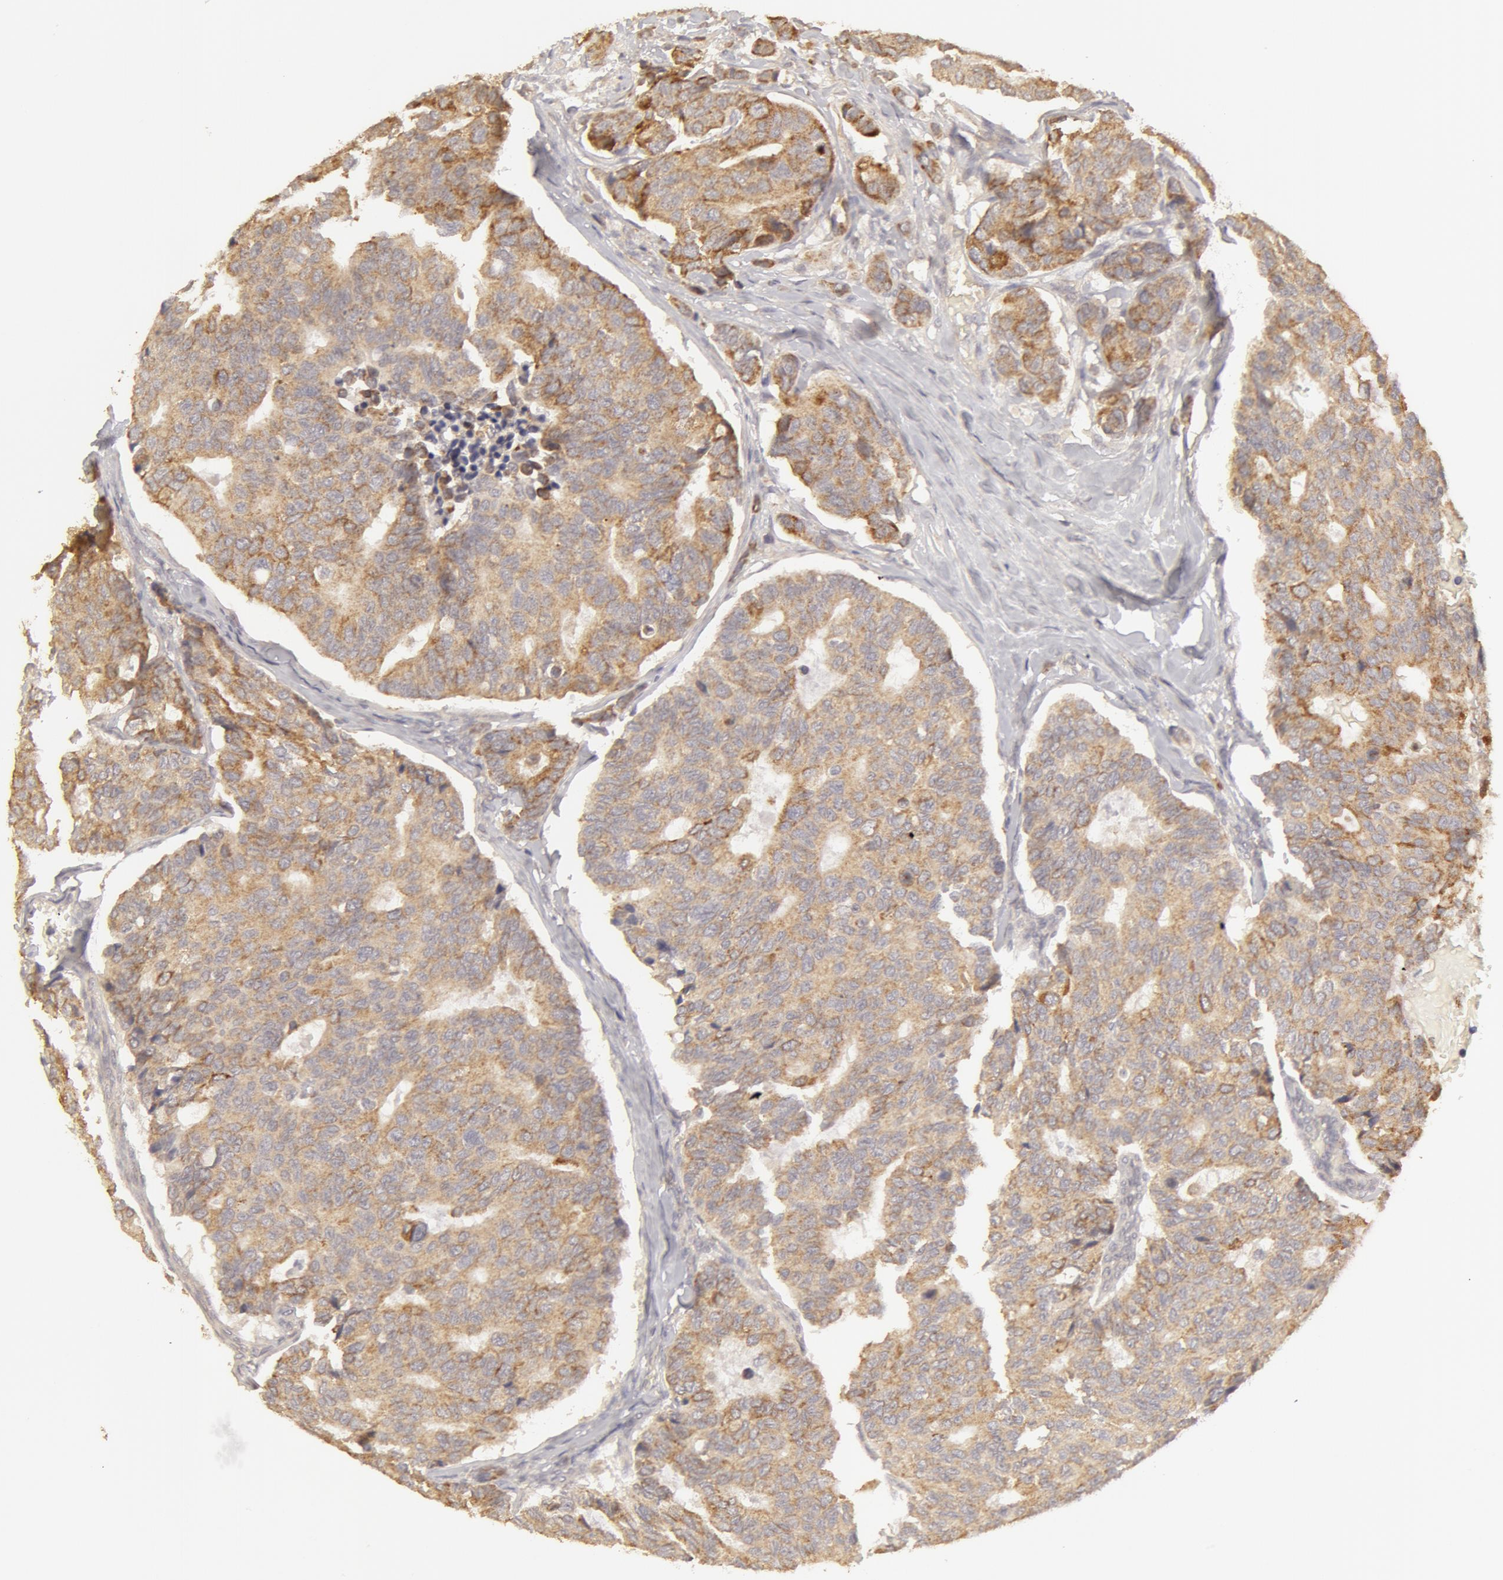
{"staining": {"intensity": "weak", "quantity": "<25%", "location": "cytoplasmic/membranous"}, "tissue": "breast cancer", "cell_type": "Tumor cells", "image_type": "cancer", "snomed": [{"axis": "morphology", "description": "Duct carcinoma"}, {"axis": "topography", "description": "Breast"}], "caption": "A histopathology image of human breast intraductal carcinoma is negative for staining in tumor cells.", "gene": "ADPRH", "patient": {"sex": "female", "age": 69}}